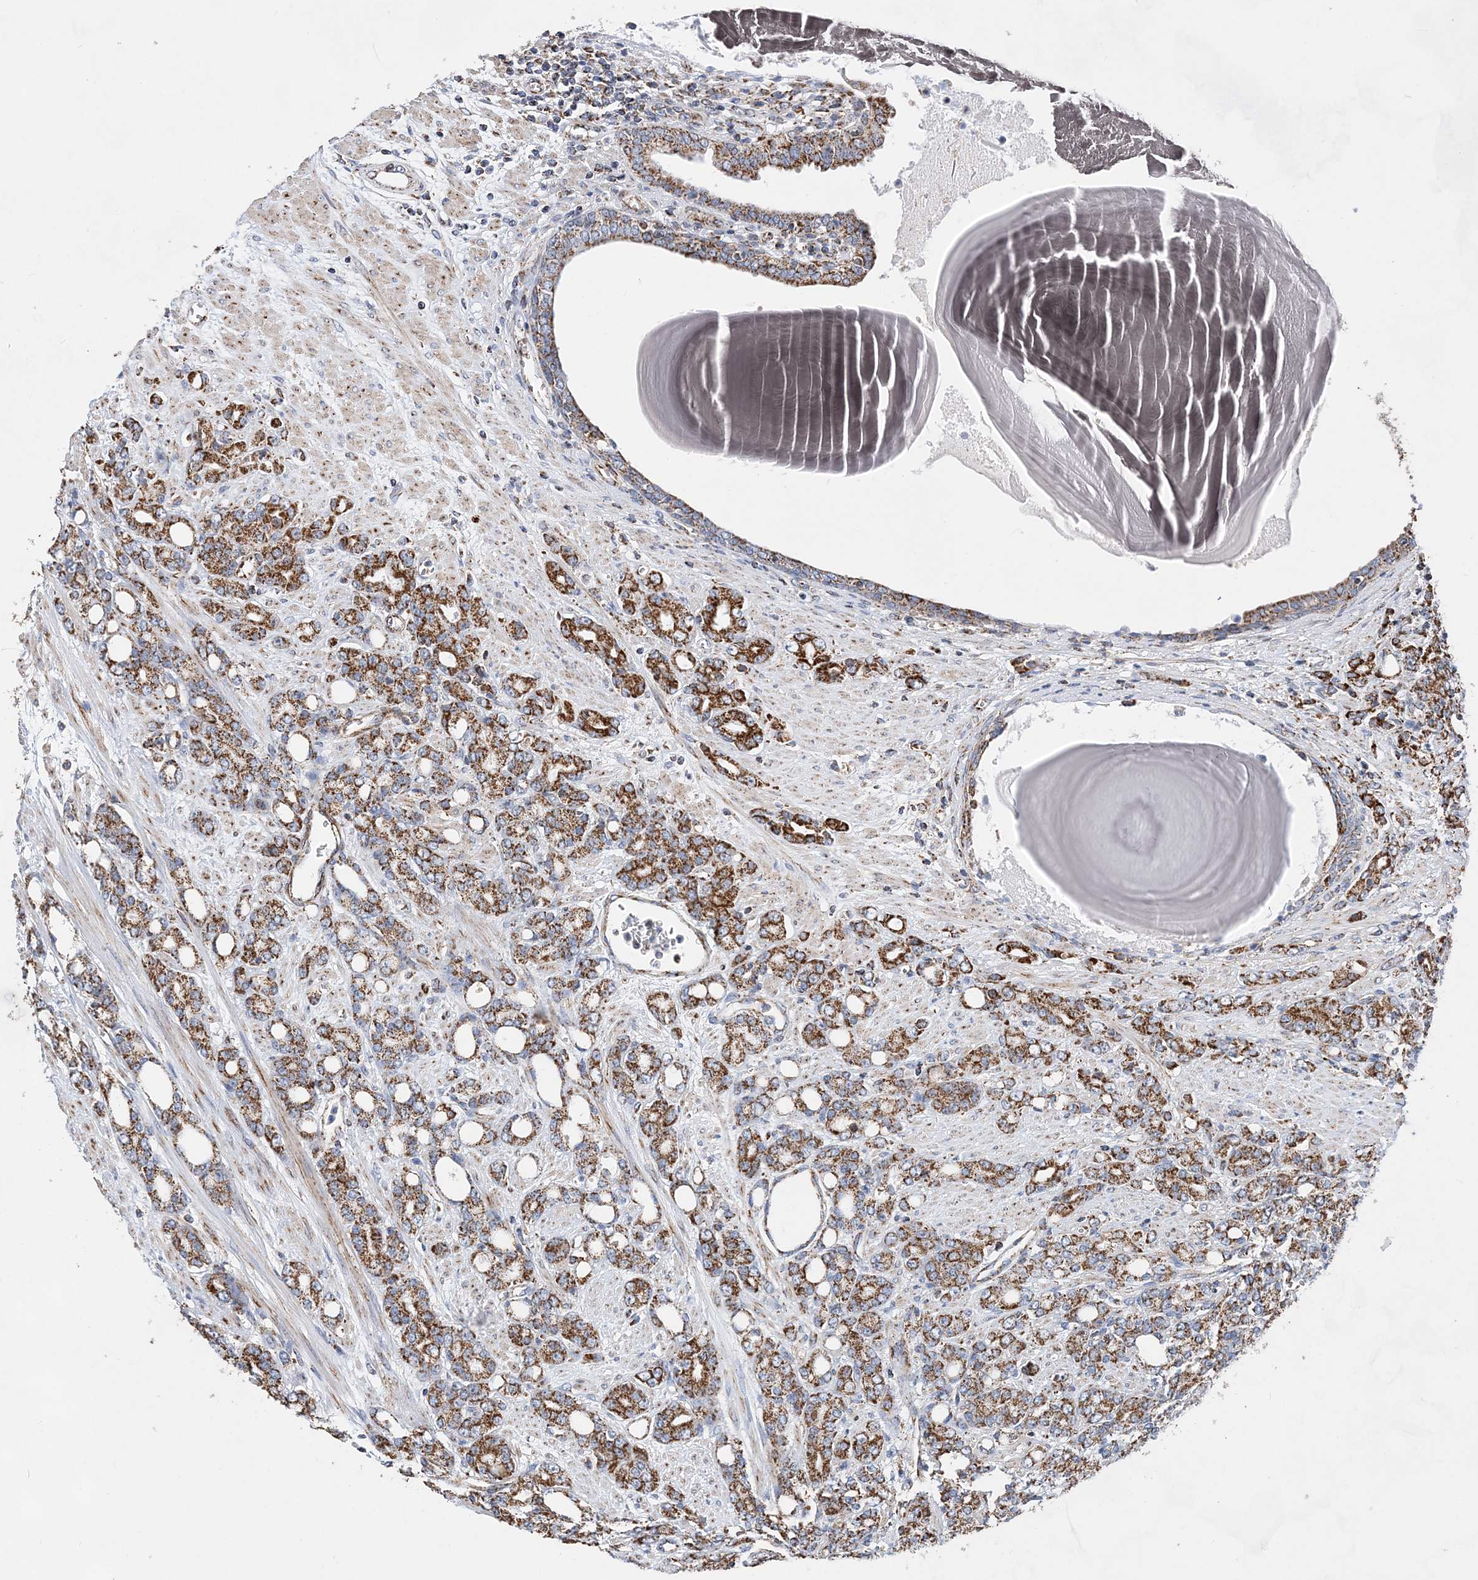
{"staining": {"intensity": "moderate", "quantity": ">75%", "location": "cytoplasmic/membranous"}, "tissue": "prostate cancer", "cell_type": "Tumor cells", "image_type": "cancer", "snomed": [{"axis": "morphology", "description": "Adenocarcinoma, High grade"}, {"axis": "topography", "description": "Prostate"}], "caption": "Immunohistochemical staining of high-grade adenocarcinoma (prostate) displays medium levels of moderate cytoplasmic/membranous protein expression in about >75% of tumor cells.", "gene": "ACOT9", "patient": {"sex": "male", "age": 62}}